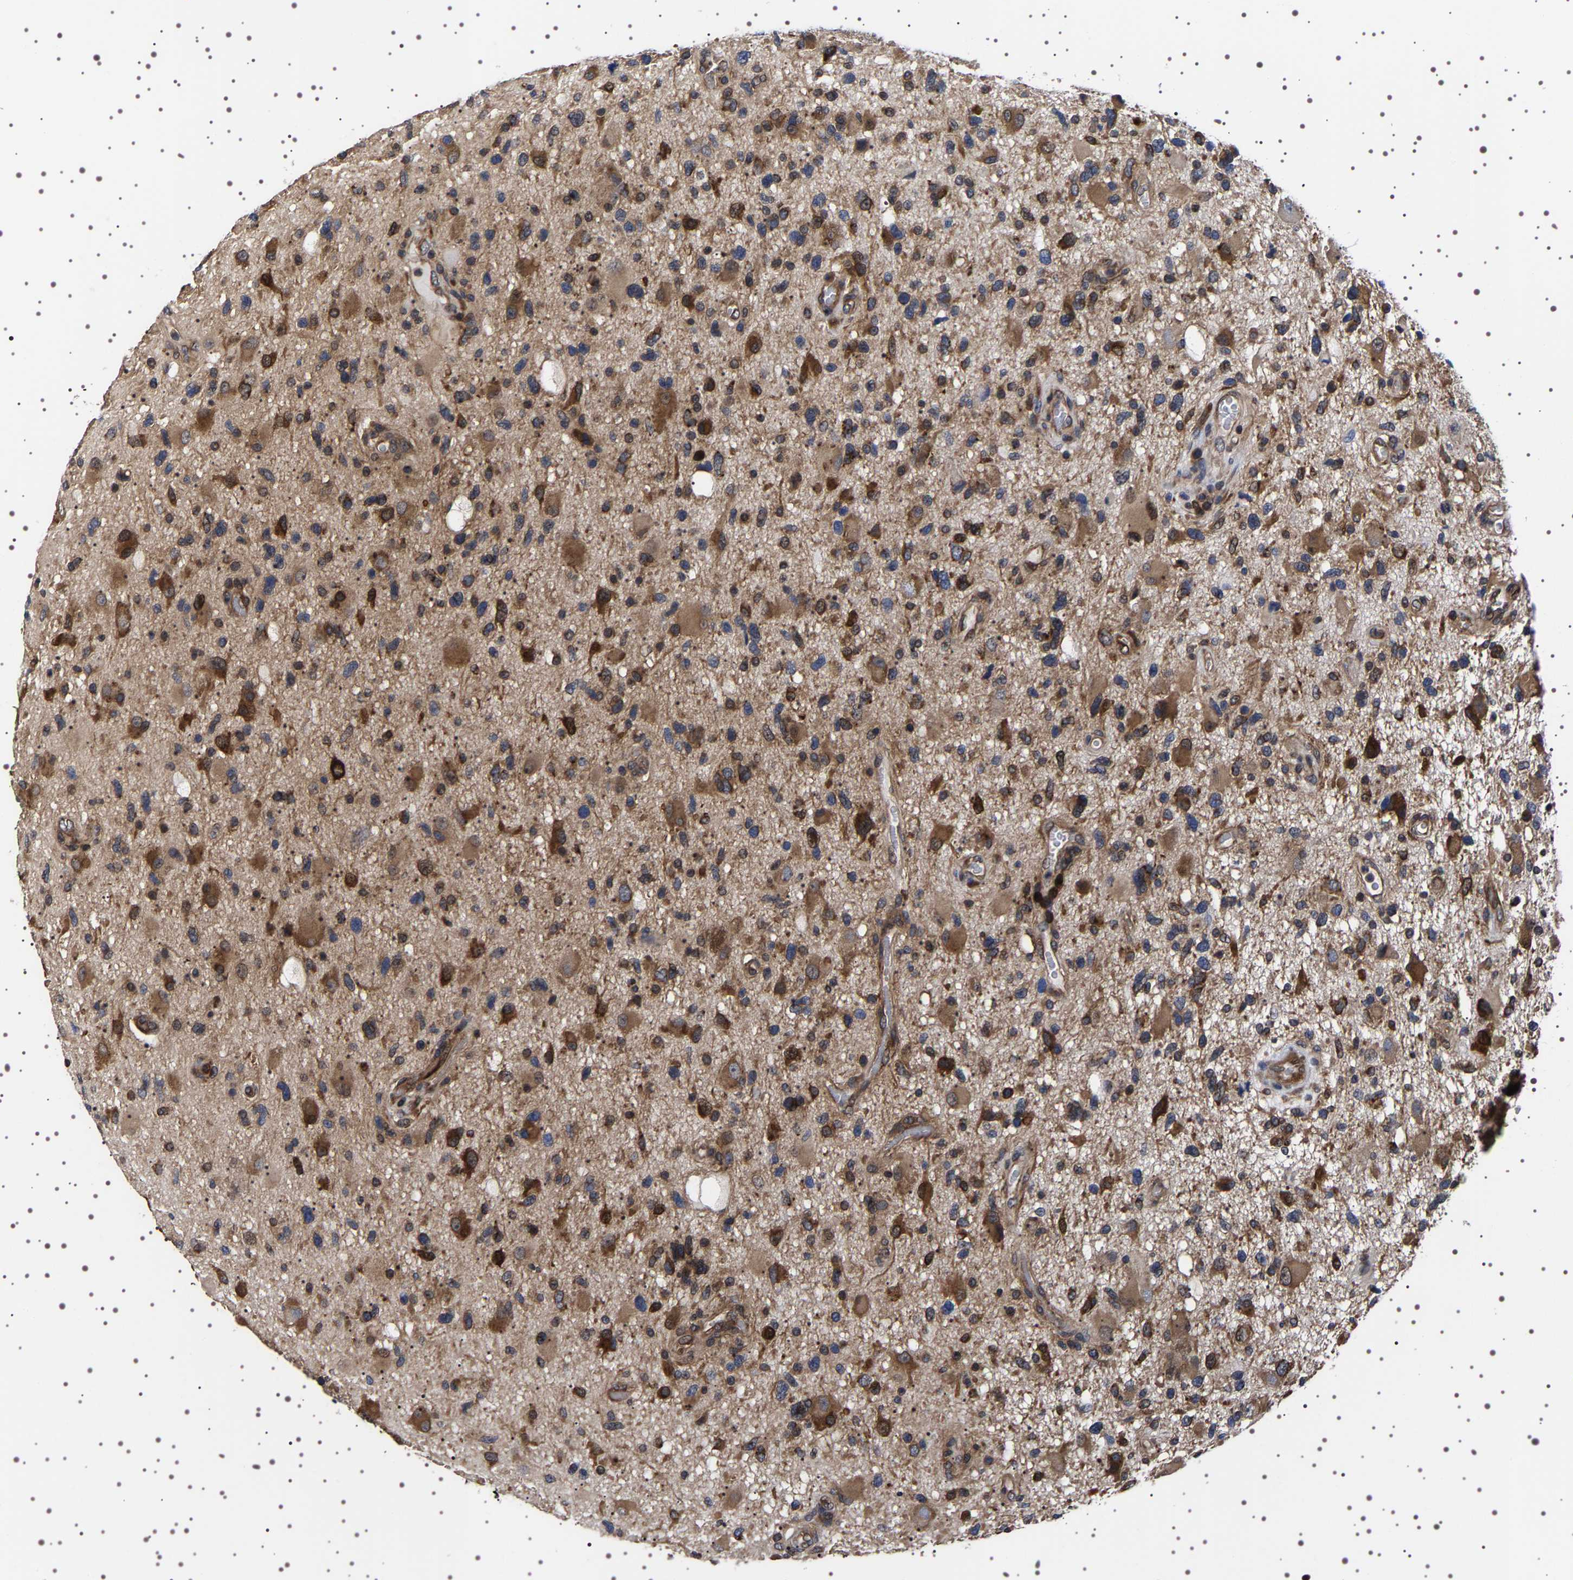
{"staining": {"intensity": "moderate", "quantity": ">75%", "location": "cytoplasmic/membranous"}, "tissue": "glioma", "cell_type": "Tumor cells", "image_type": "cancer", "snomed": [{"axis": "morphology", "description": "Glioma, malignant, High grade"}, {"axis": "topography", "description": "Brain"}], "caption": "Human malignant glioma (high-grade) stained for a protein (brown) displays moderate cytoplasmic/membranous positive expression in approximately >75% of tumor cells.", "gene": "DARS1", "patient": {"sex": "male", "age": 33}}